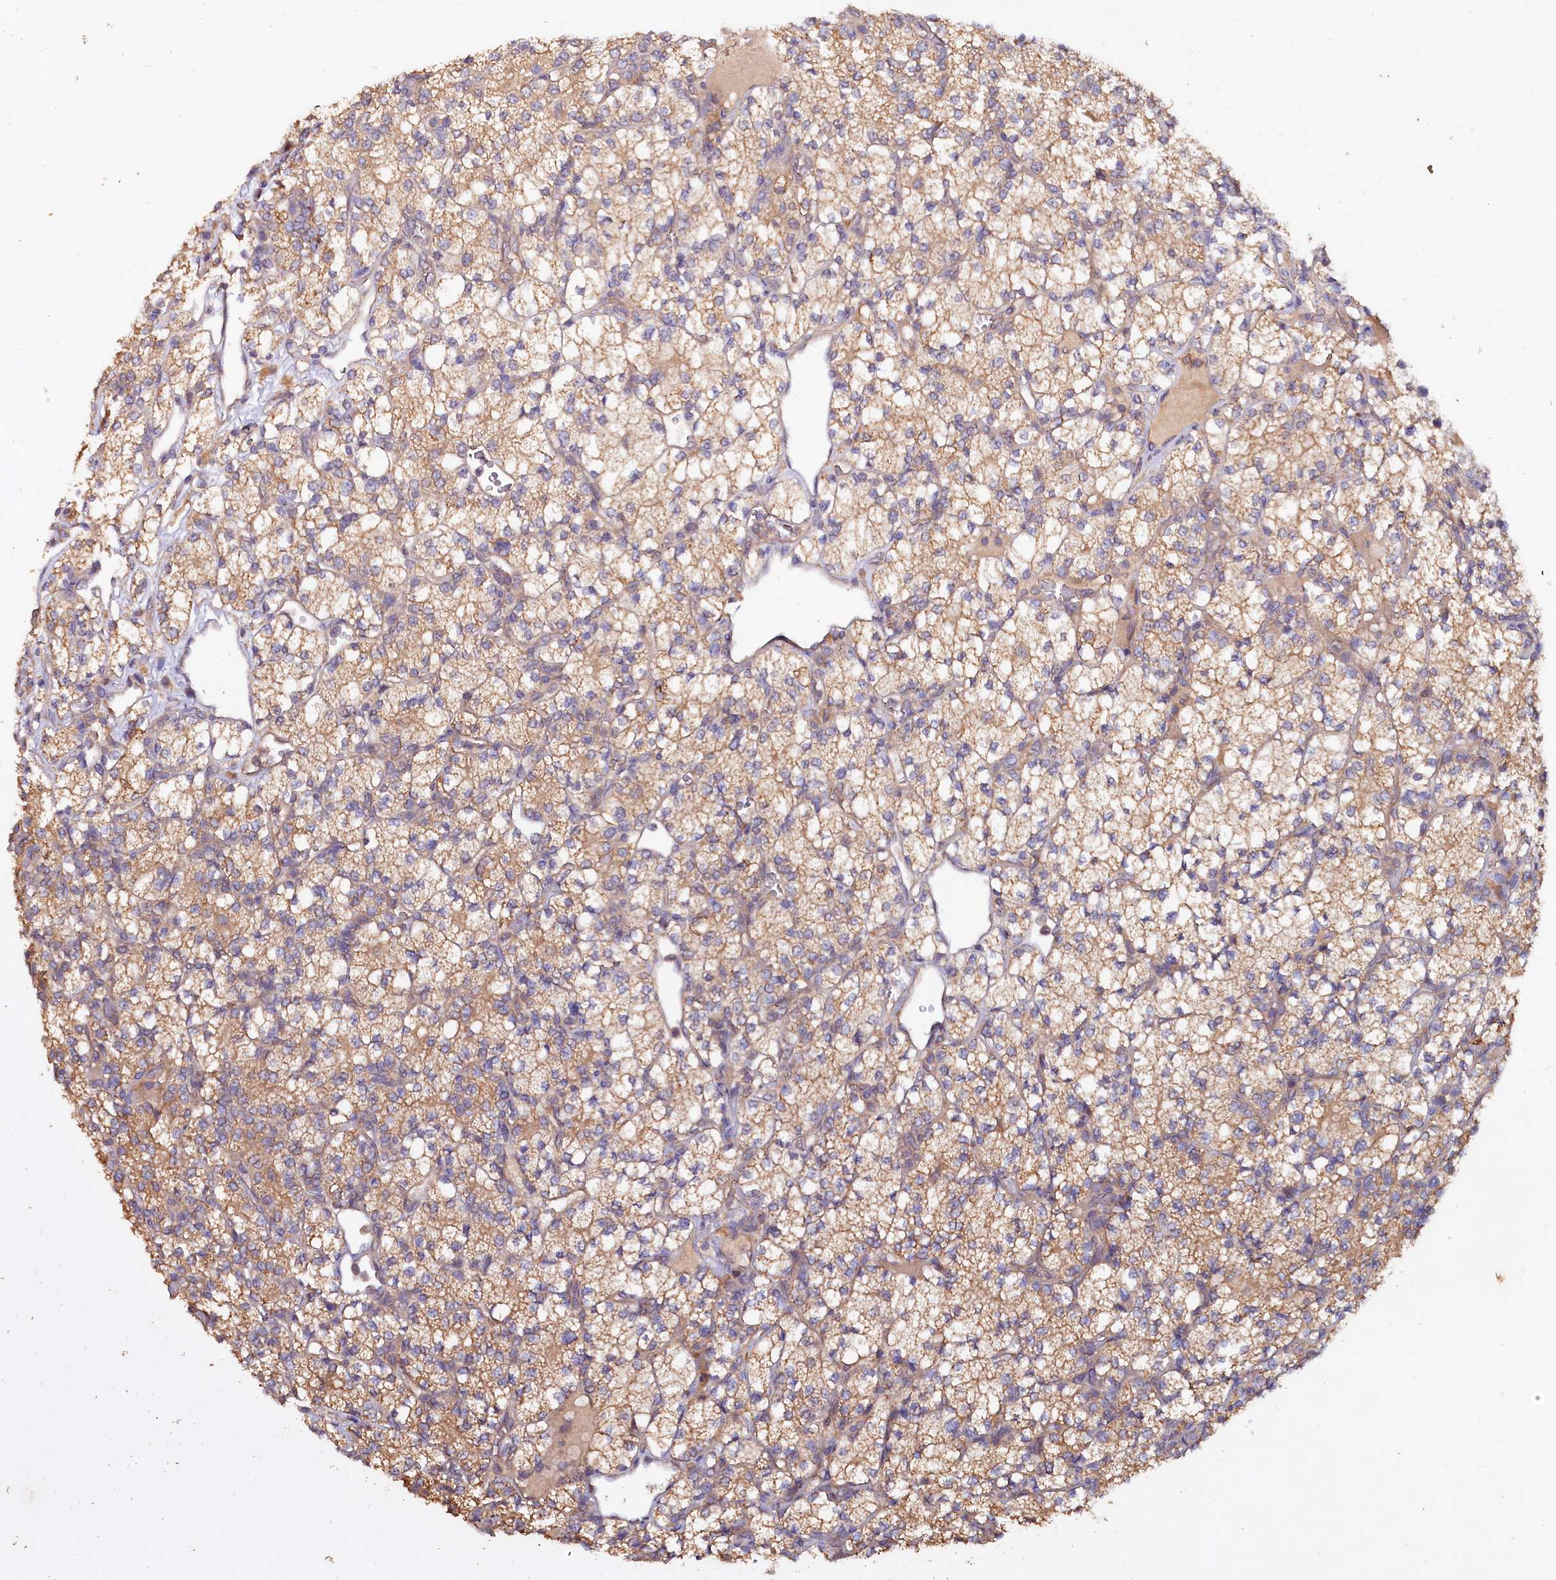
{"staining": {"intensity": "moderate", "quantity": ">75%", "location": "cytoplasmic/membranous"}, "tissue": "renal cancer", "cell_type": "Tumor cells", "image_type": "cancer", "snomed": [{"axis": "morphology", "description": "Adenocarcinoma, NOS"}, {"axis": "topography", "description": "Kidney"}], "caption": "Protein expression analysis of human renal cancer (adenocarcinoma) reveals moderate cytoplasmic/membranous staining in approximately >75% of tumor cells.", "gene": "ETFBKMT", "patient": {"sex": "male", "age": 77}}